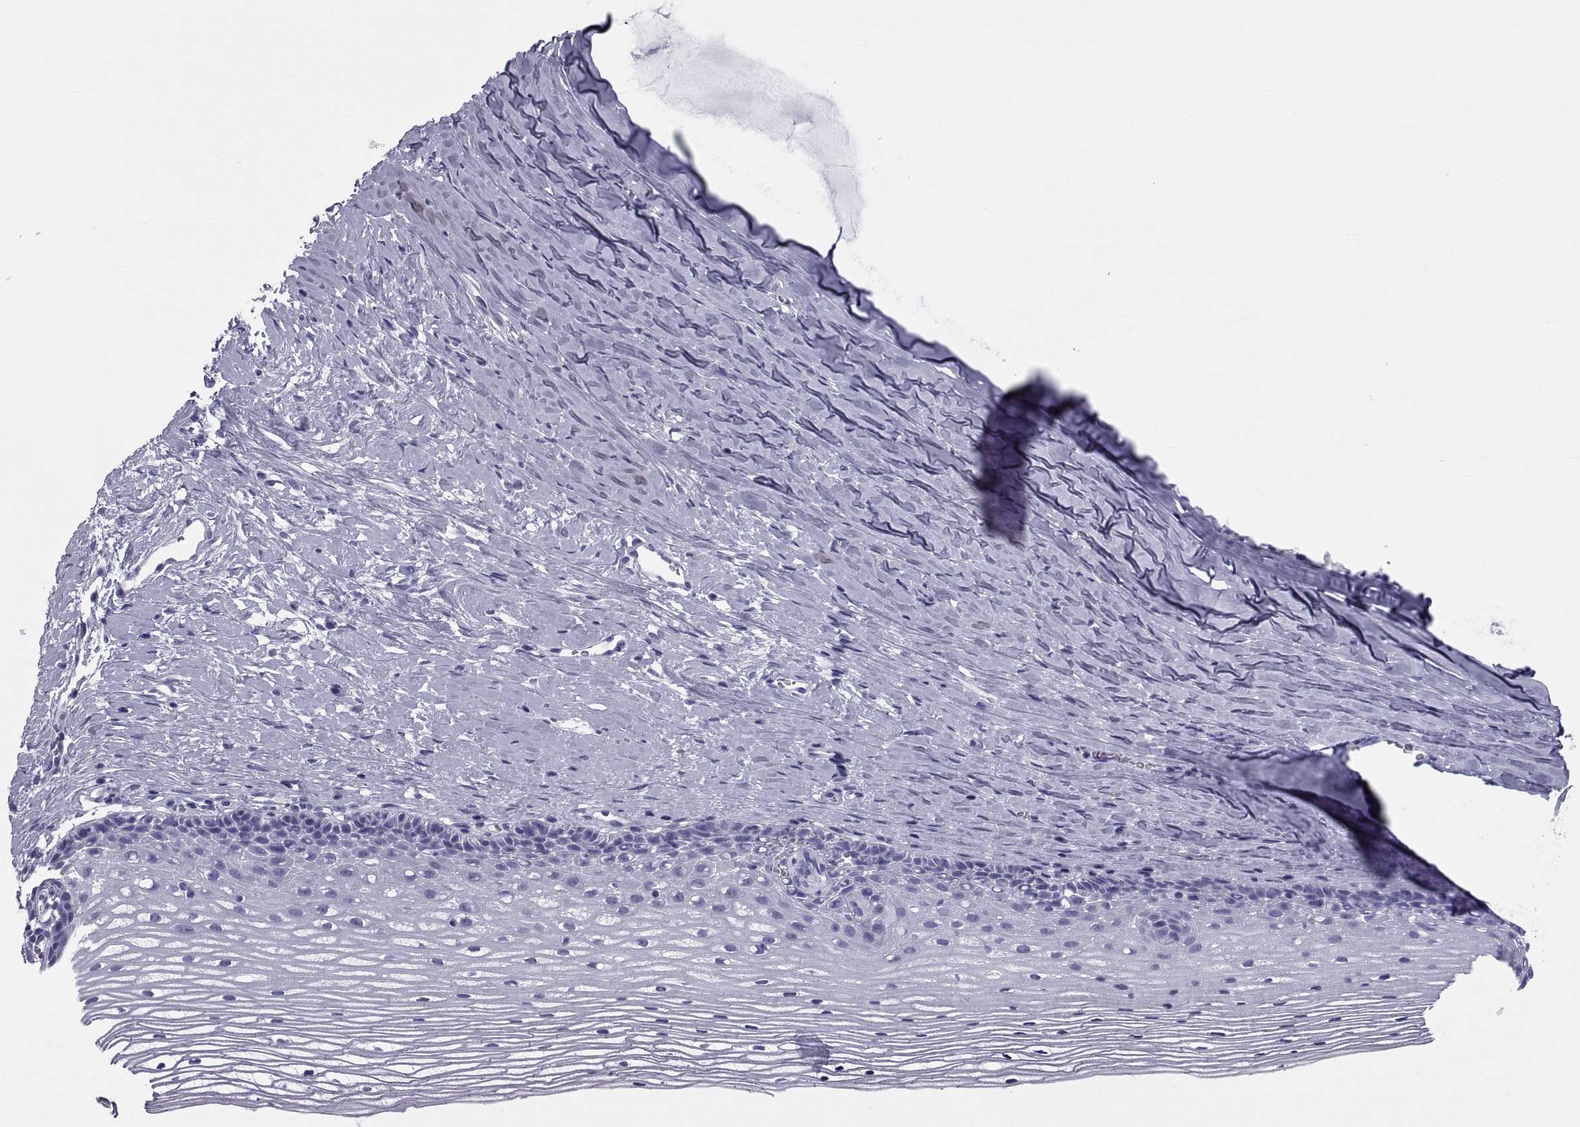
{"staining": {"intensity": "negative", "quantity": "none", "location": "none"}, "tissue": "cervix", "cell_type": "Glandular cells", "image_type": "normal", "snomed": [{"axis": "morphology", "description": "Normal tissue, NOS"}, {"axis": "topography", "description": "Cervix"}], "caption": "There is no significant positivity in glandular cells of cervix. Brightfield microscopy of IHC stained with DAB (3,3'-diaminobenzidine) (brown) and hematoxylin (blue), captured at high magnification.", "gene": "DEFB129", "patient": {"sex": "female", "age": 40}}